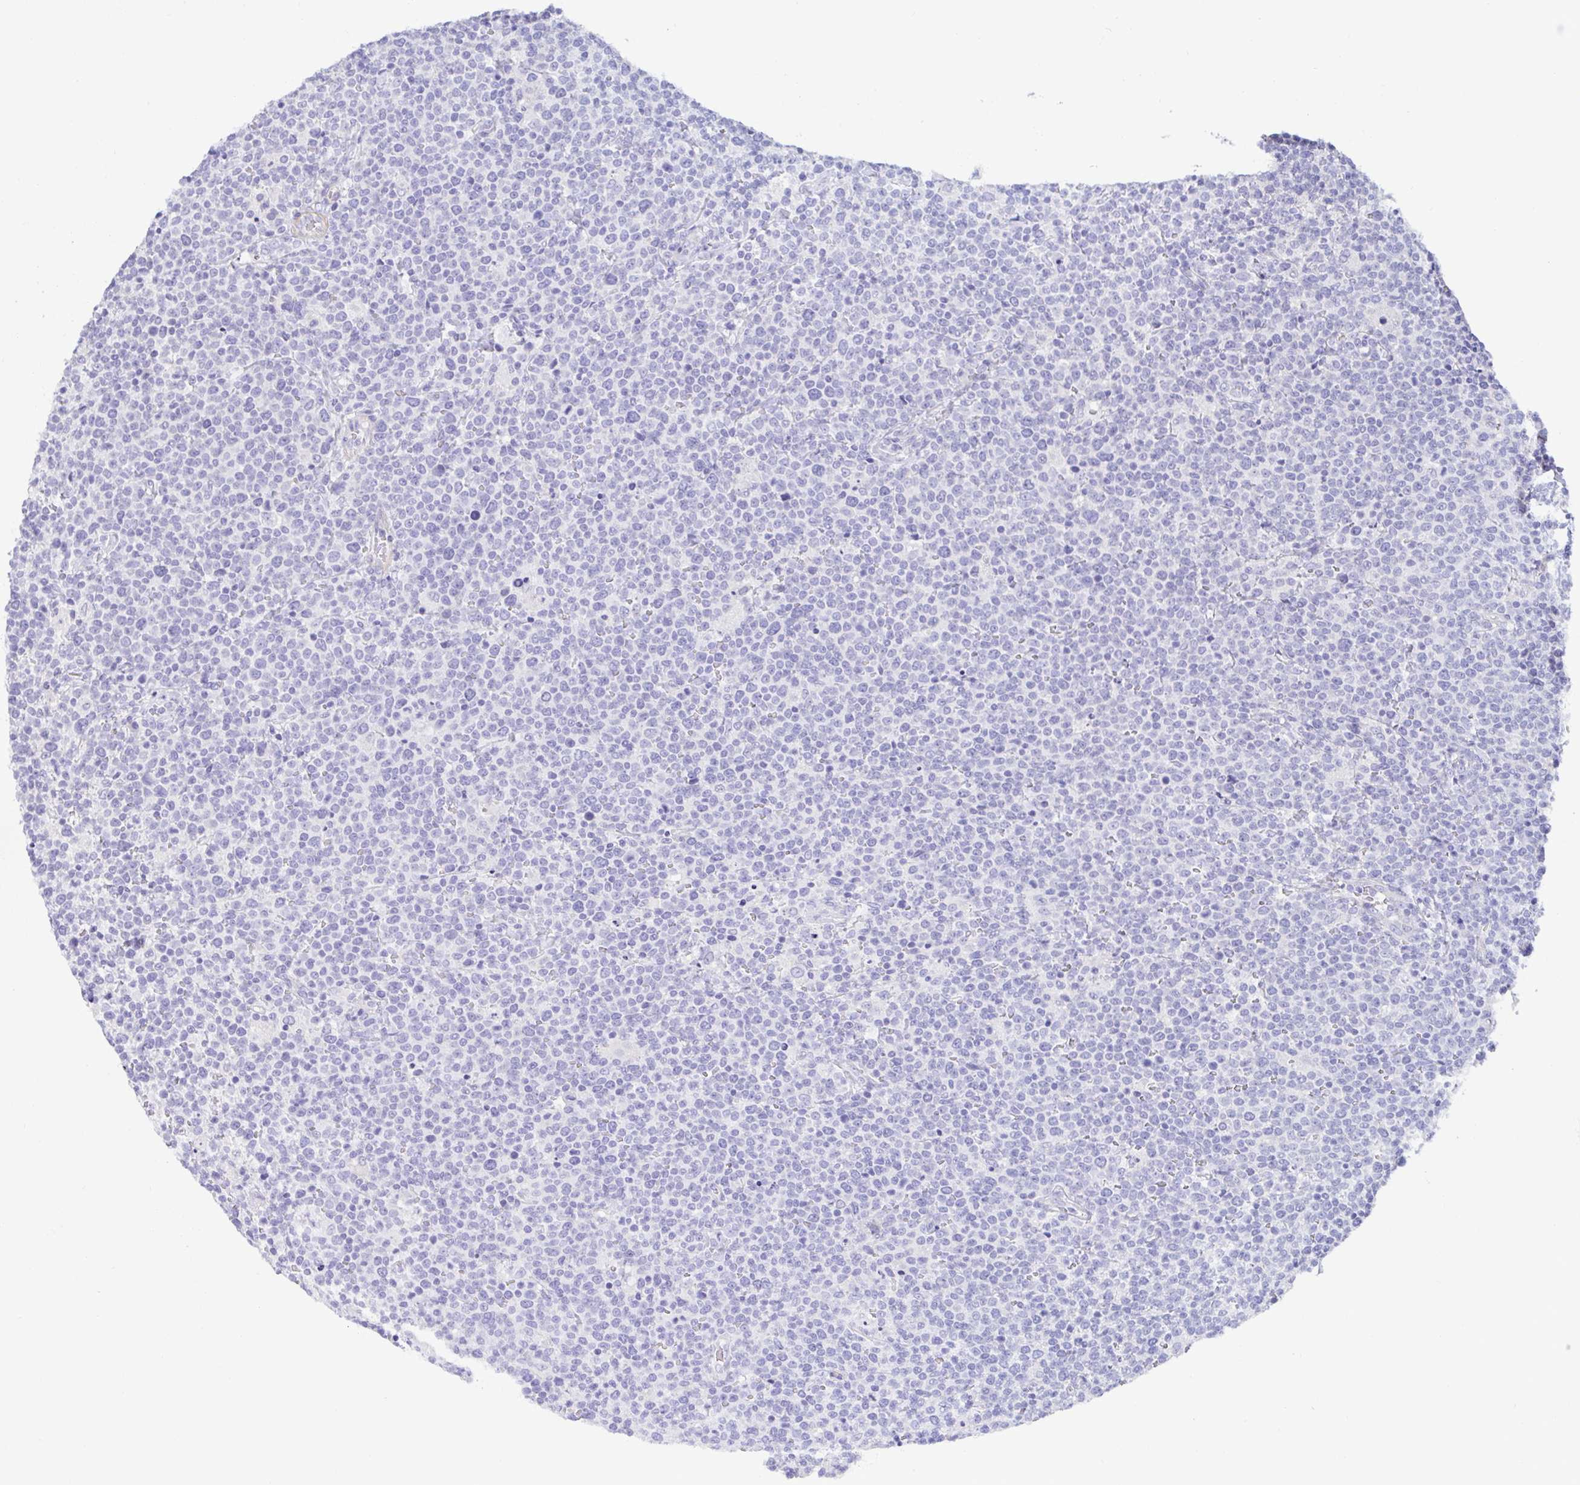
{"staining": {"intensity": "negative", "quantity": "none", "location": "none"}, "tissue": "lymphoma", "cell_type": "Tumor cells", "image_type": "cancer", "snomed": [{"axis": "morphology", "description": "Malignant lymphoma, non-Hodgkin's type, High grade"}, {"axis": "topography", "description": "Lymph node"}], "caption": "Tumor cells show no significant staining in lymphoma.", "gene": "MED11", "patient": {"sex": "male", "age": 61}}